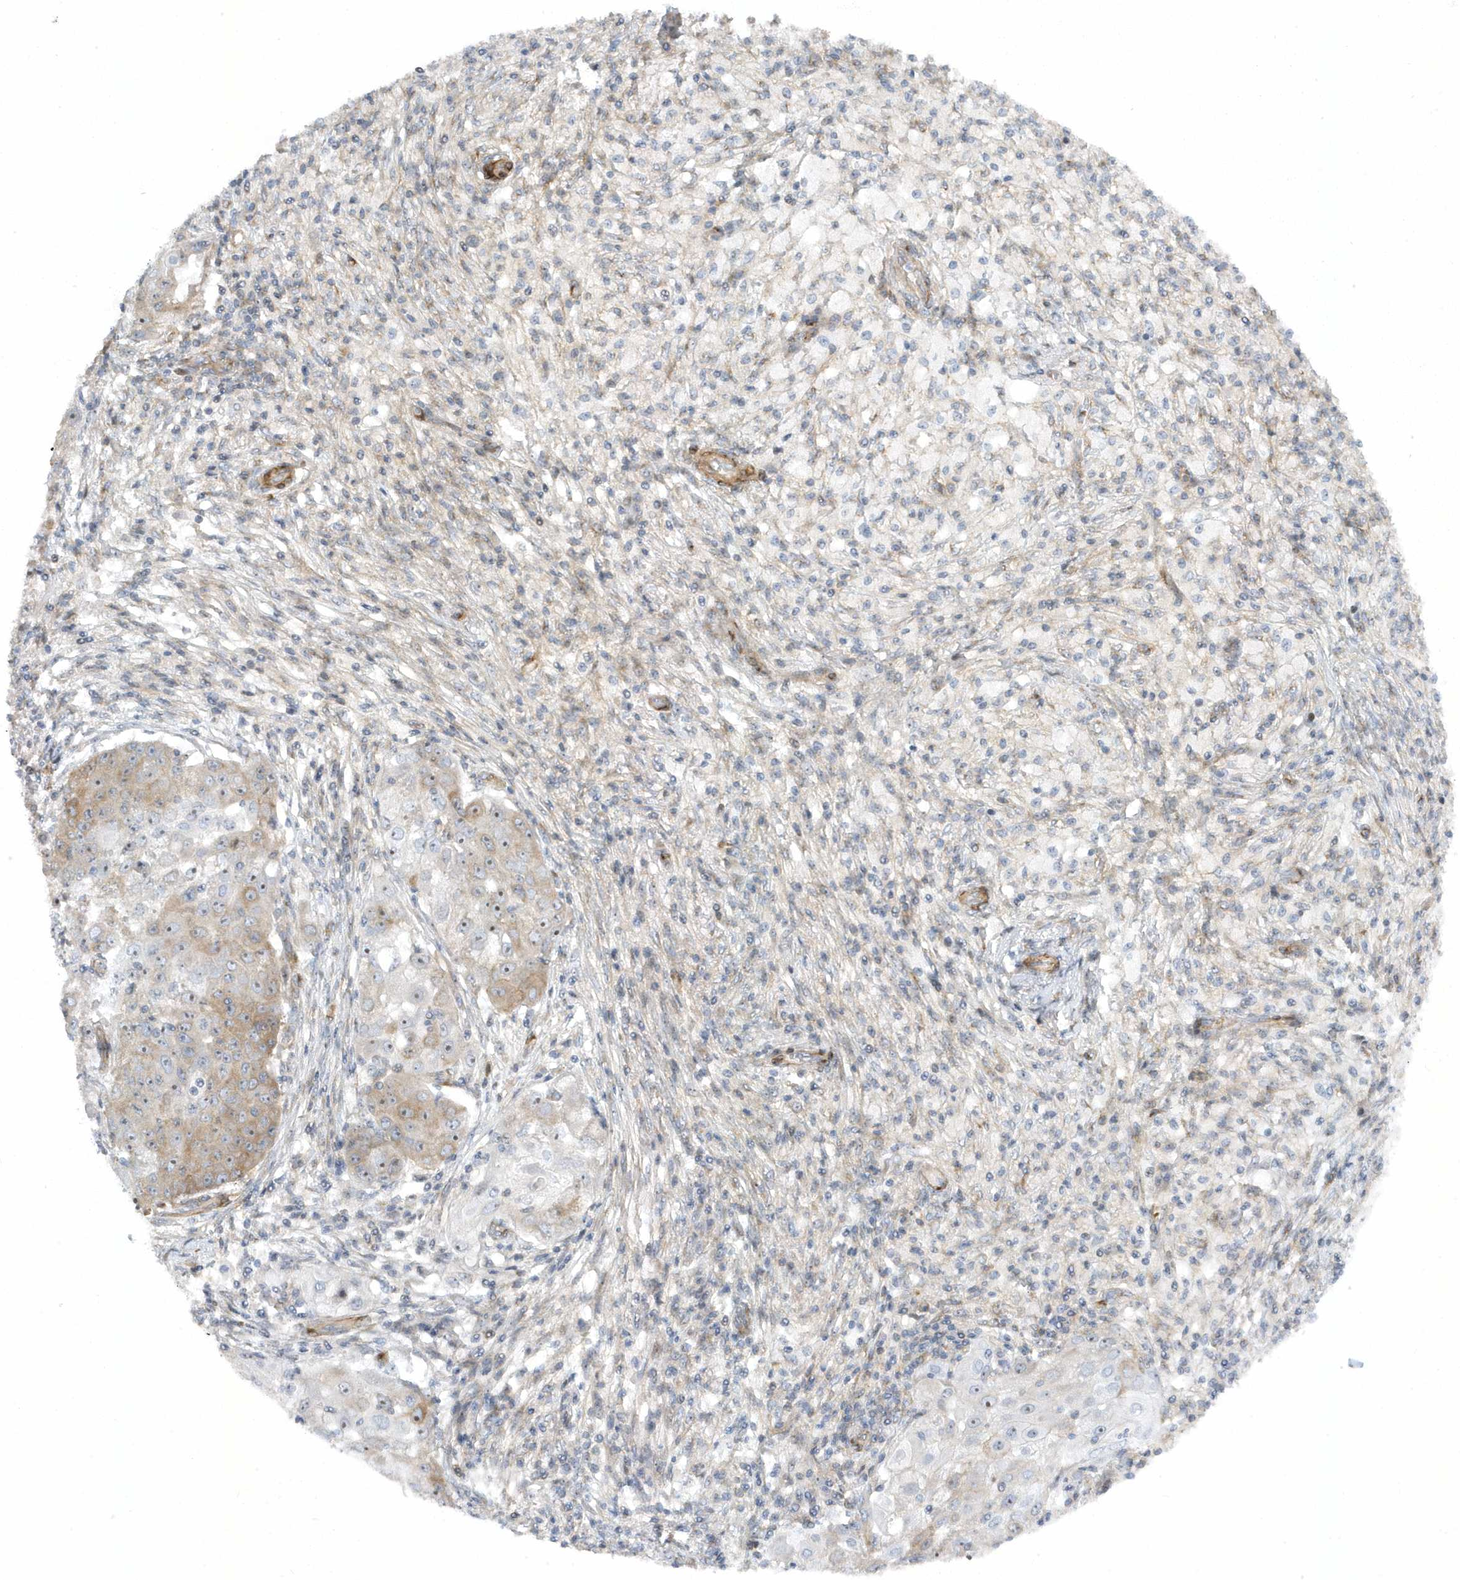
{"staining": {"intensity": "moderate", "quantity": "<25%", "location": "cytoplasmic/membranous,nuclear"}, "tissue": "ovarian cancer", "cell_type": "Tumor cells", "image_type": "cancer", "snomed": [{"axis": "morphology", "description": "Carcinoma, endometroid"}, {"axis": "topography", "description": "Ovary"}], "caption": "Protein analysis of endometroid carcinoma (ovarian) tissue reveals moderate cytoplasmic/membranous and nuclear staining in approximately <25% of tumor cells.", "gene": "MAP7D3", "patient": {"sex": "female", "age": 42}}